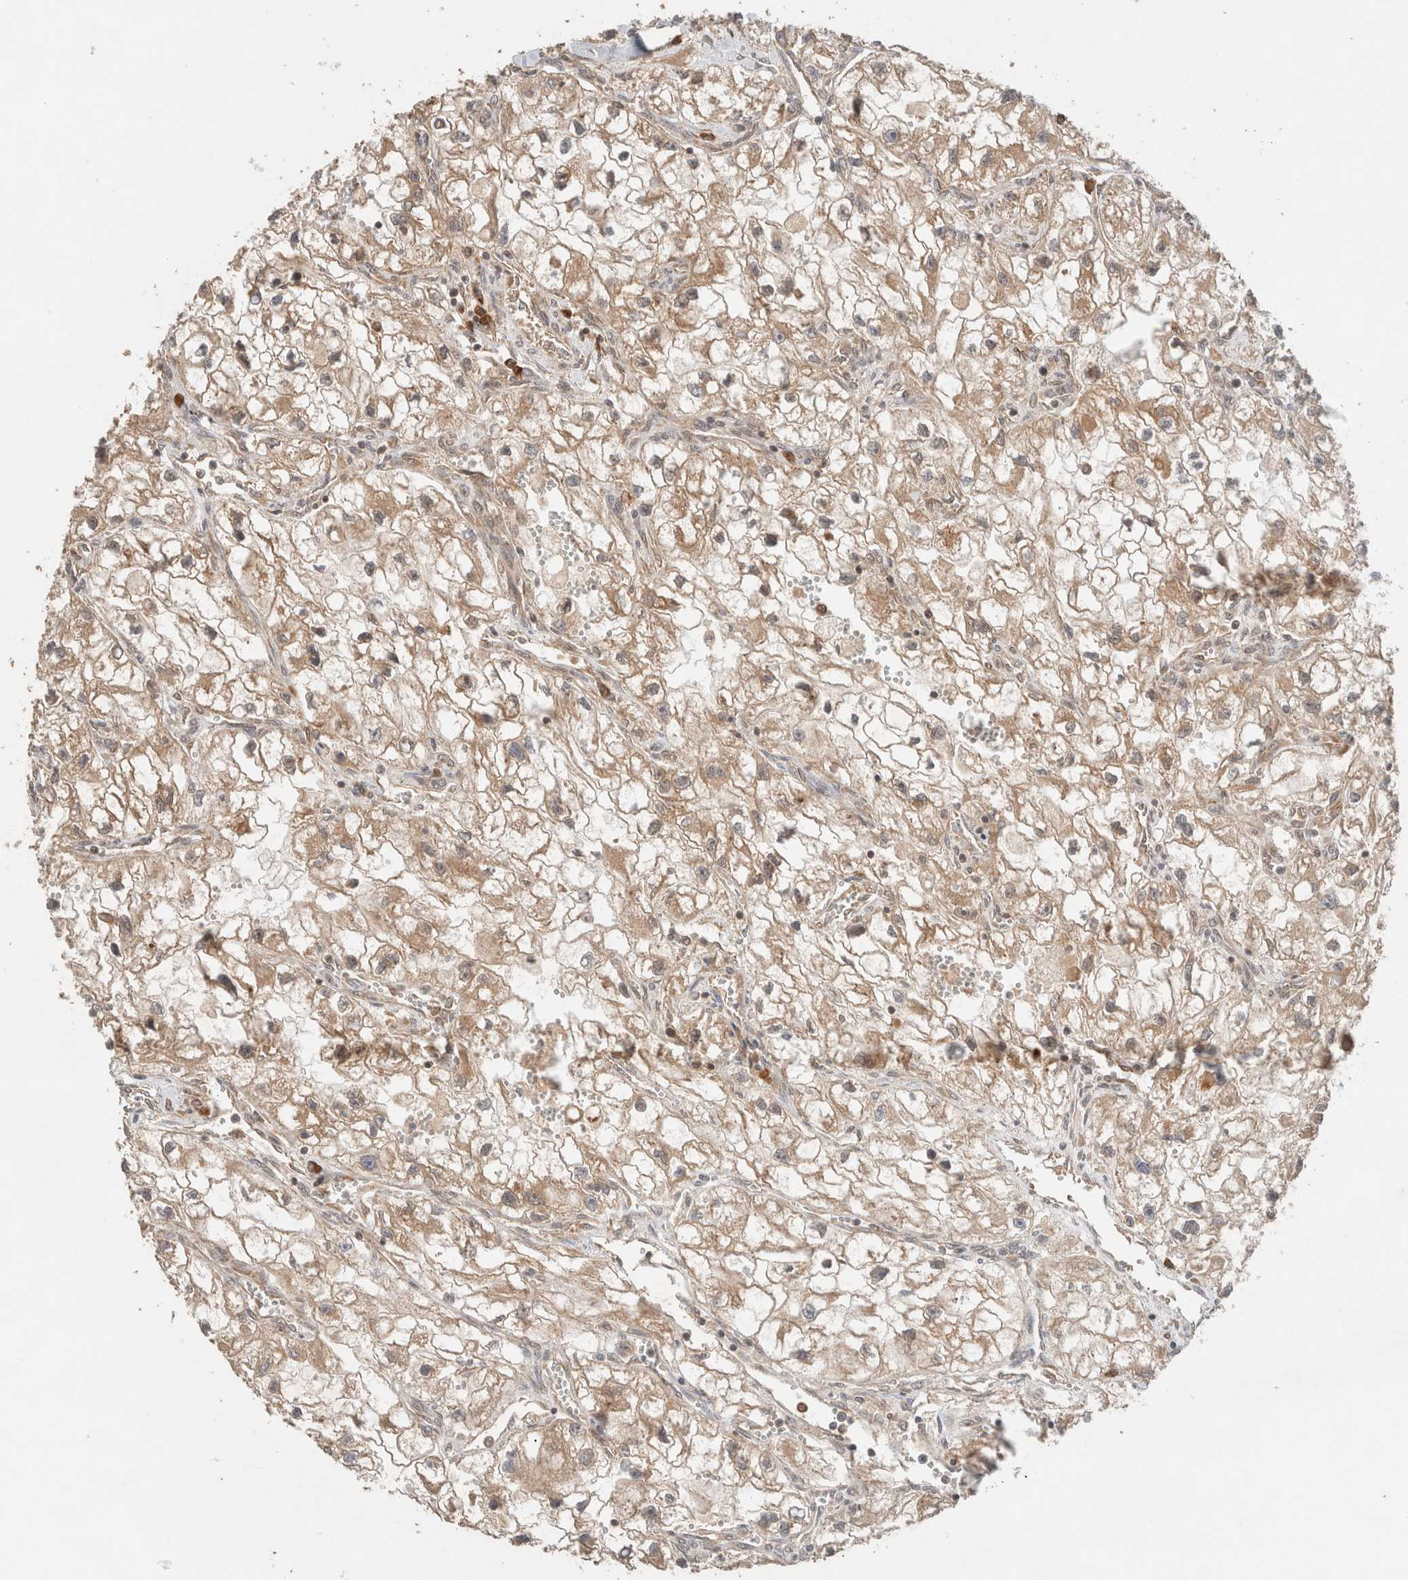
{"staining": {"intensity": "weak", "quantity": ">75%", "location": "cytoplasmic/membranous"}, "tissue": "renal cancer", "cell_type": "Tumor cells", "image_type": "cancer", "snomed": [{"axis": "morphology", "description": "Adenocarcinoma, NOS"}, {"axis": "topography", "description": "Kidney"}], "caption": "This is an image of immunohistochemistry (IHC) staining of renal cancer (adenocarcinoma), which shows weak expression in the cytoplasmic/membranous of tumor cells.", "gene": "ARFGEF2", "patient": {"sex": "female", "age": 70}}